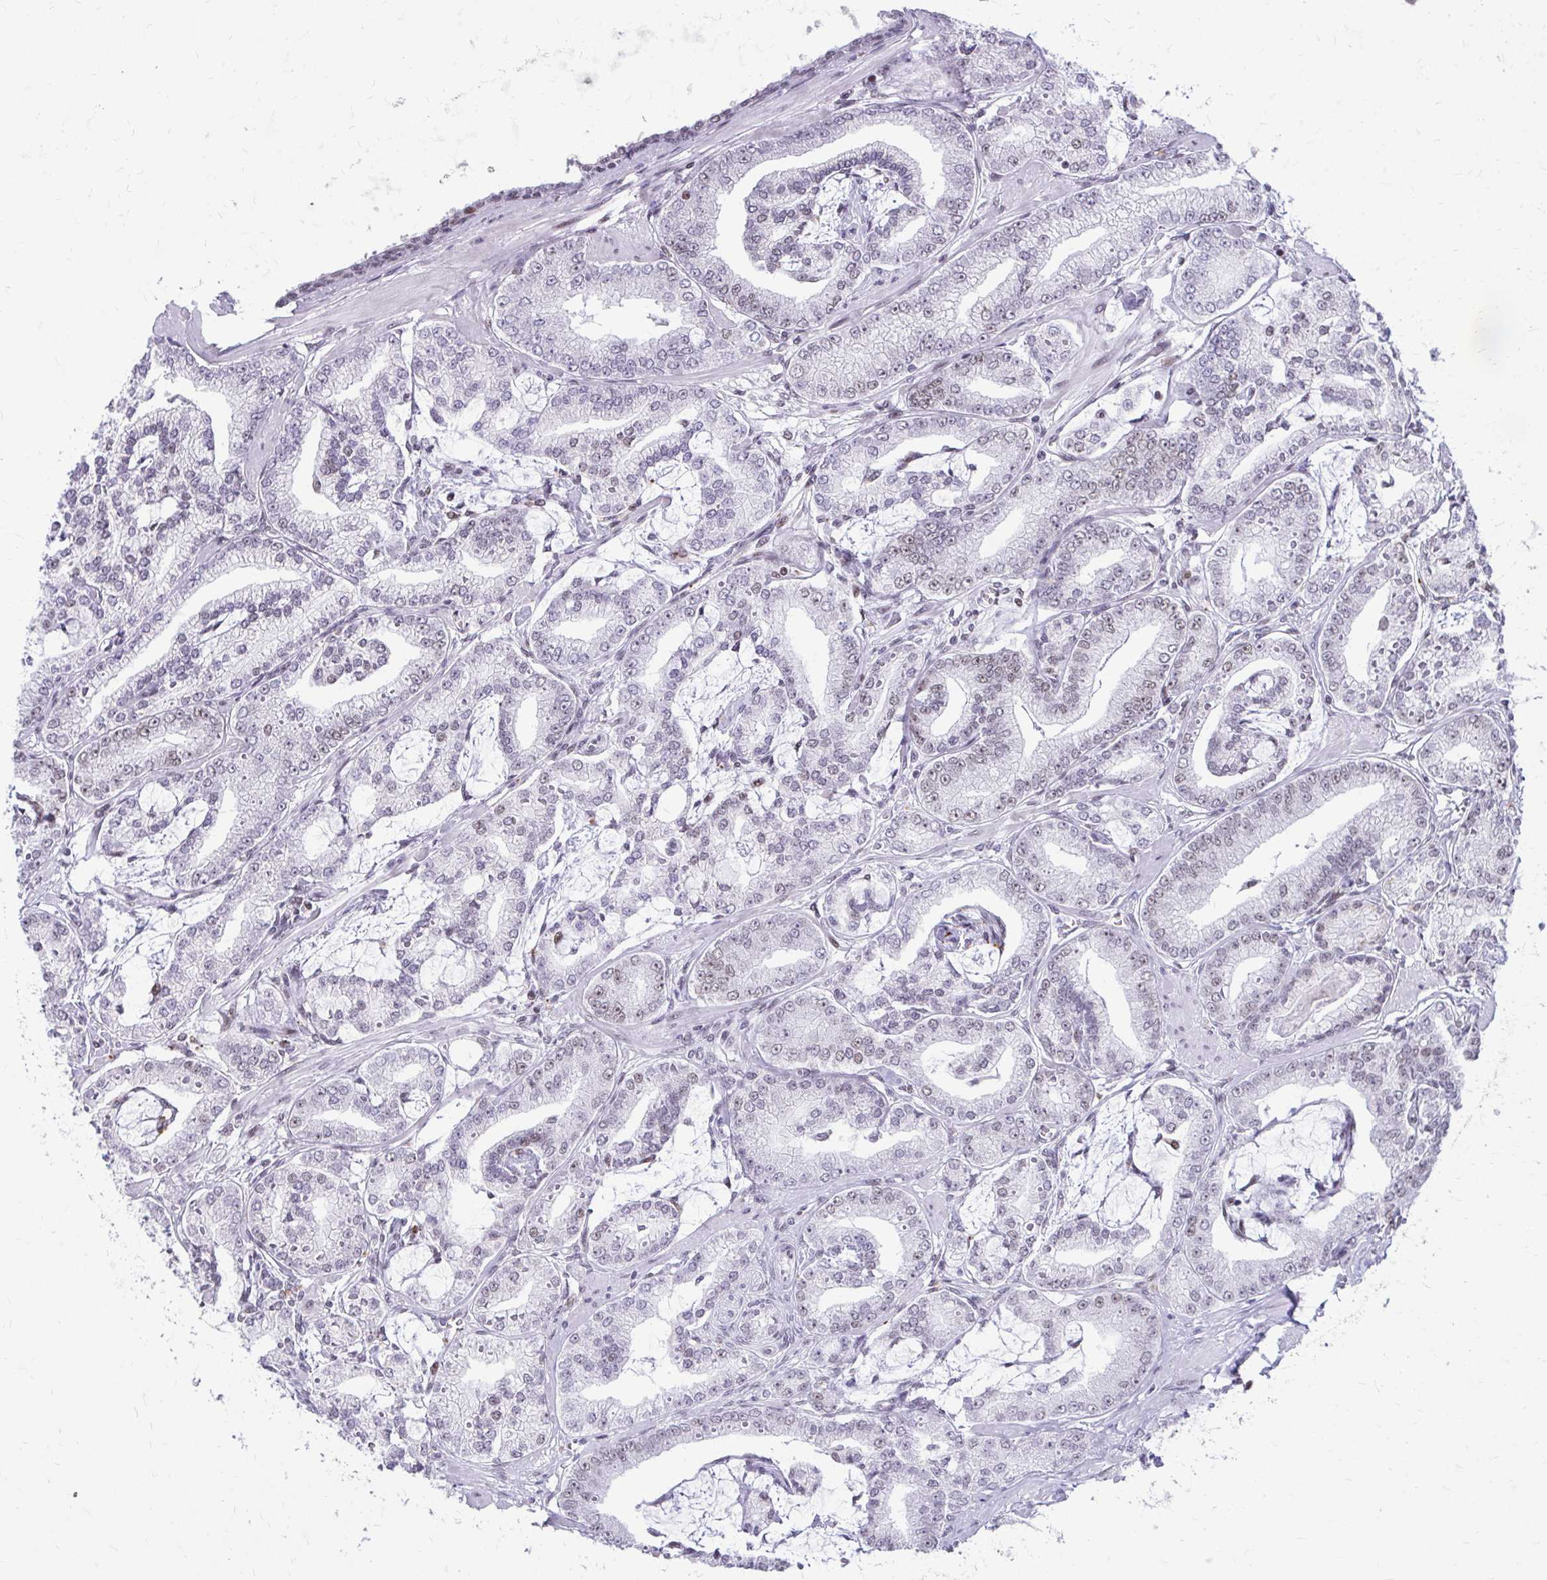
{"staining": {"intensity": "weak", "quantity": "<25%", "location": "nuclear"}, "tissue": "prostate cancer", "cell_type": "Tumor cells", "image_type": "cancer", "snomed": [{"axis": "morphology", "description": "Adenocarcinoma, High grade"}, {"axis": "topography", "description": "Prostate"}], "caption": "Tumor cells show no significant protein expression in prostate cancer (adenocarcinoma (high-grade)).", "gene": "SS18", "patient": {"sex": "male", "age": 71}}